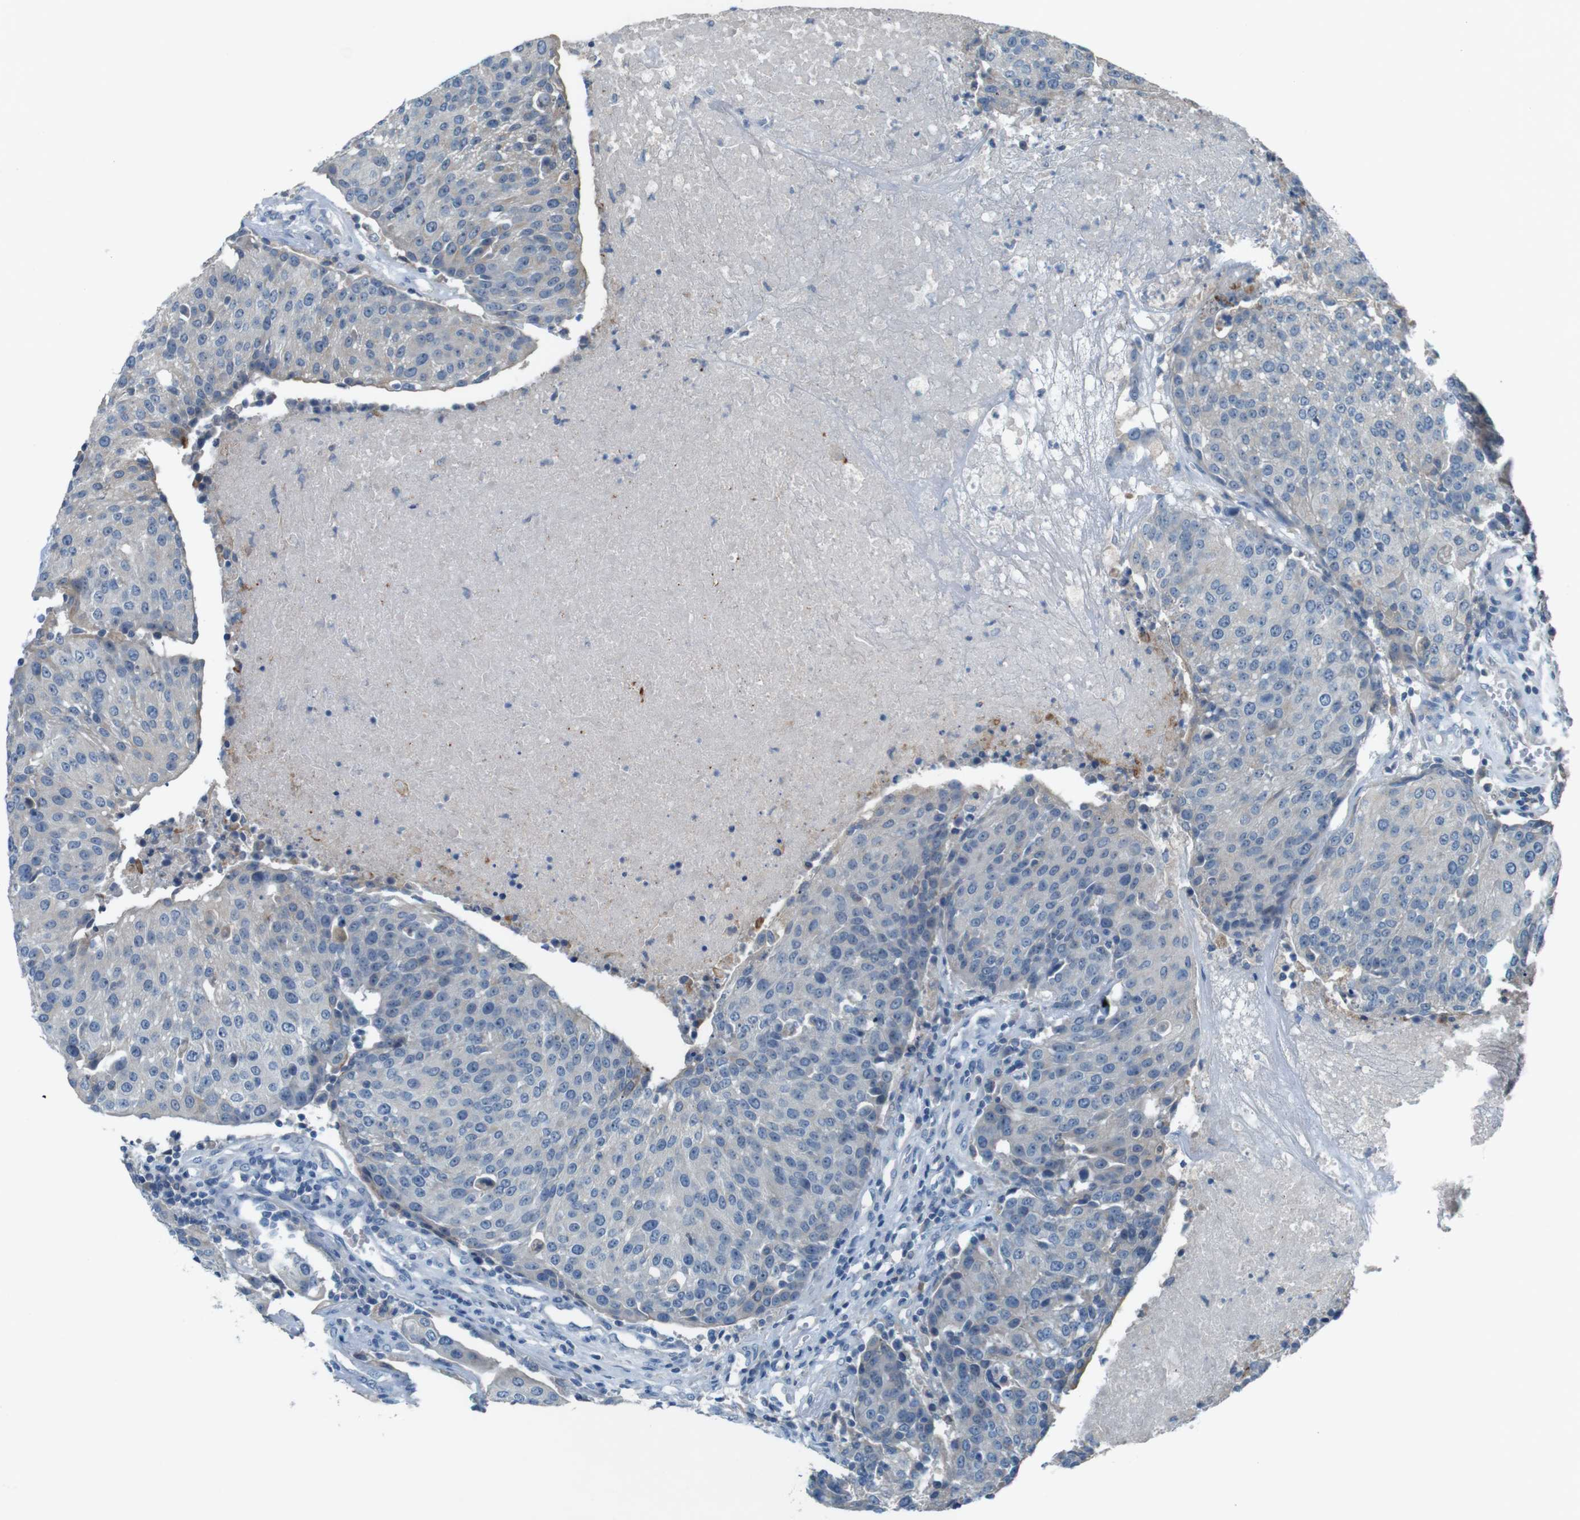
{"staining": {"intensity": "negative", "quantity": "none", "location": "none"}, "tissue": "urothelial cancer", "cell_type": "Tumor cells", "image_type": "cancer", "snomed": [{"axis": "morphology", "description": "Urothelial carcinoma, High grade"}, {"axis": "topography", "description": "Urinary bladder"}], "caption": "Tumor cells show no significant expression in urothelial cancer. The staining was performed using DAB to visualize the protein expression in brown, while the nuclei were stained in blue with hematoxylin (Magnification: 20x).", "gene": "MOGAT3", "patient": {"sex": "female", "age": 85}}